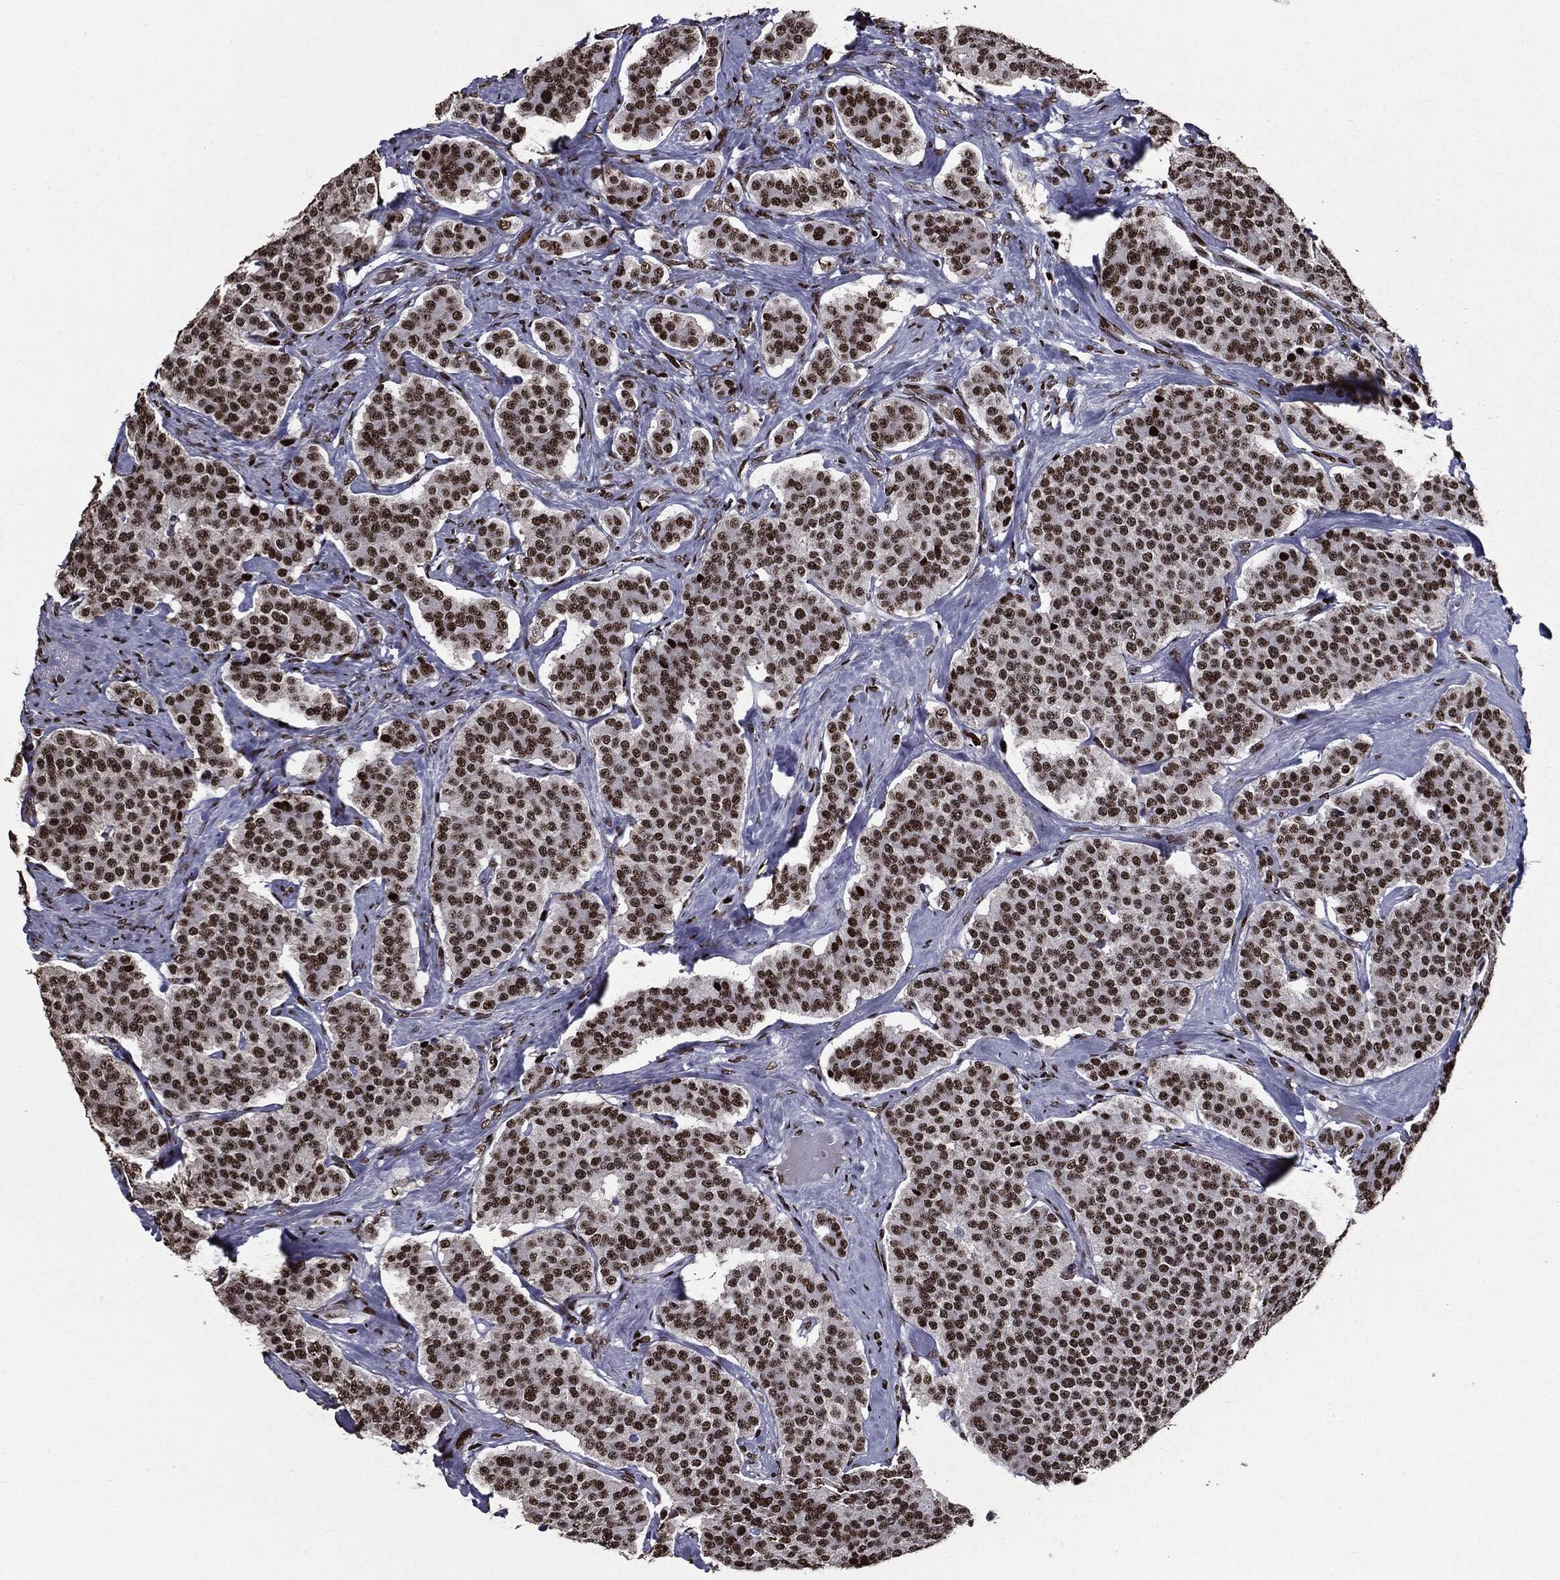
{"staining": {"intensity": "strong", "quantity": ">75%", "location": "nuclear"}, "tissue": "carcinoid", "cell_type": "Tumor cells", "image_type": "cancer", "snomed": [{"axis": "morphology", "description": "Carcinoid, malignant, NOS"}, {"axis": "topography", "description": "Small intestine"}], "caption": "An image showing strong nuclear staining in approximately >75% of tumor cells in carcinoid, as visualized by brown immunohistochemical staining.", "gene": "ZFP91", "patient": {"sex": "female", "age": 58}}